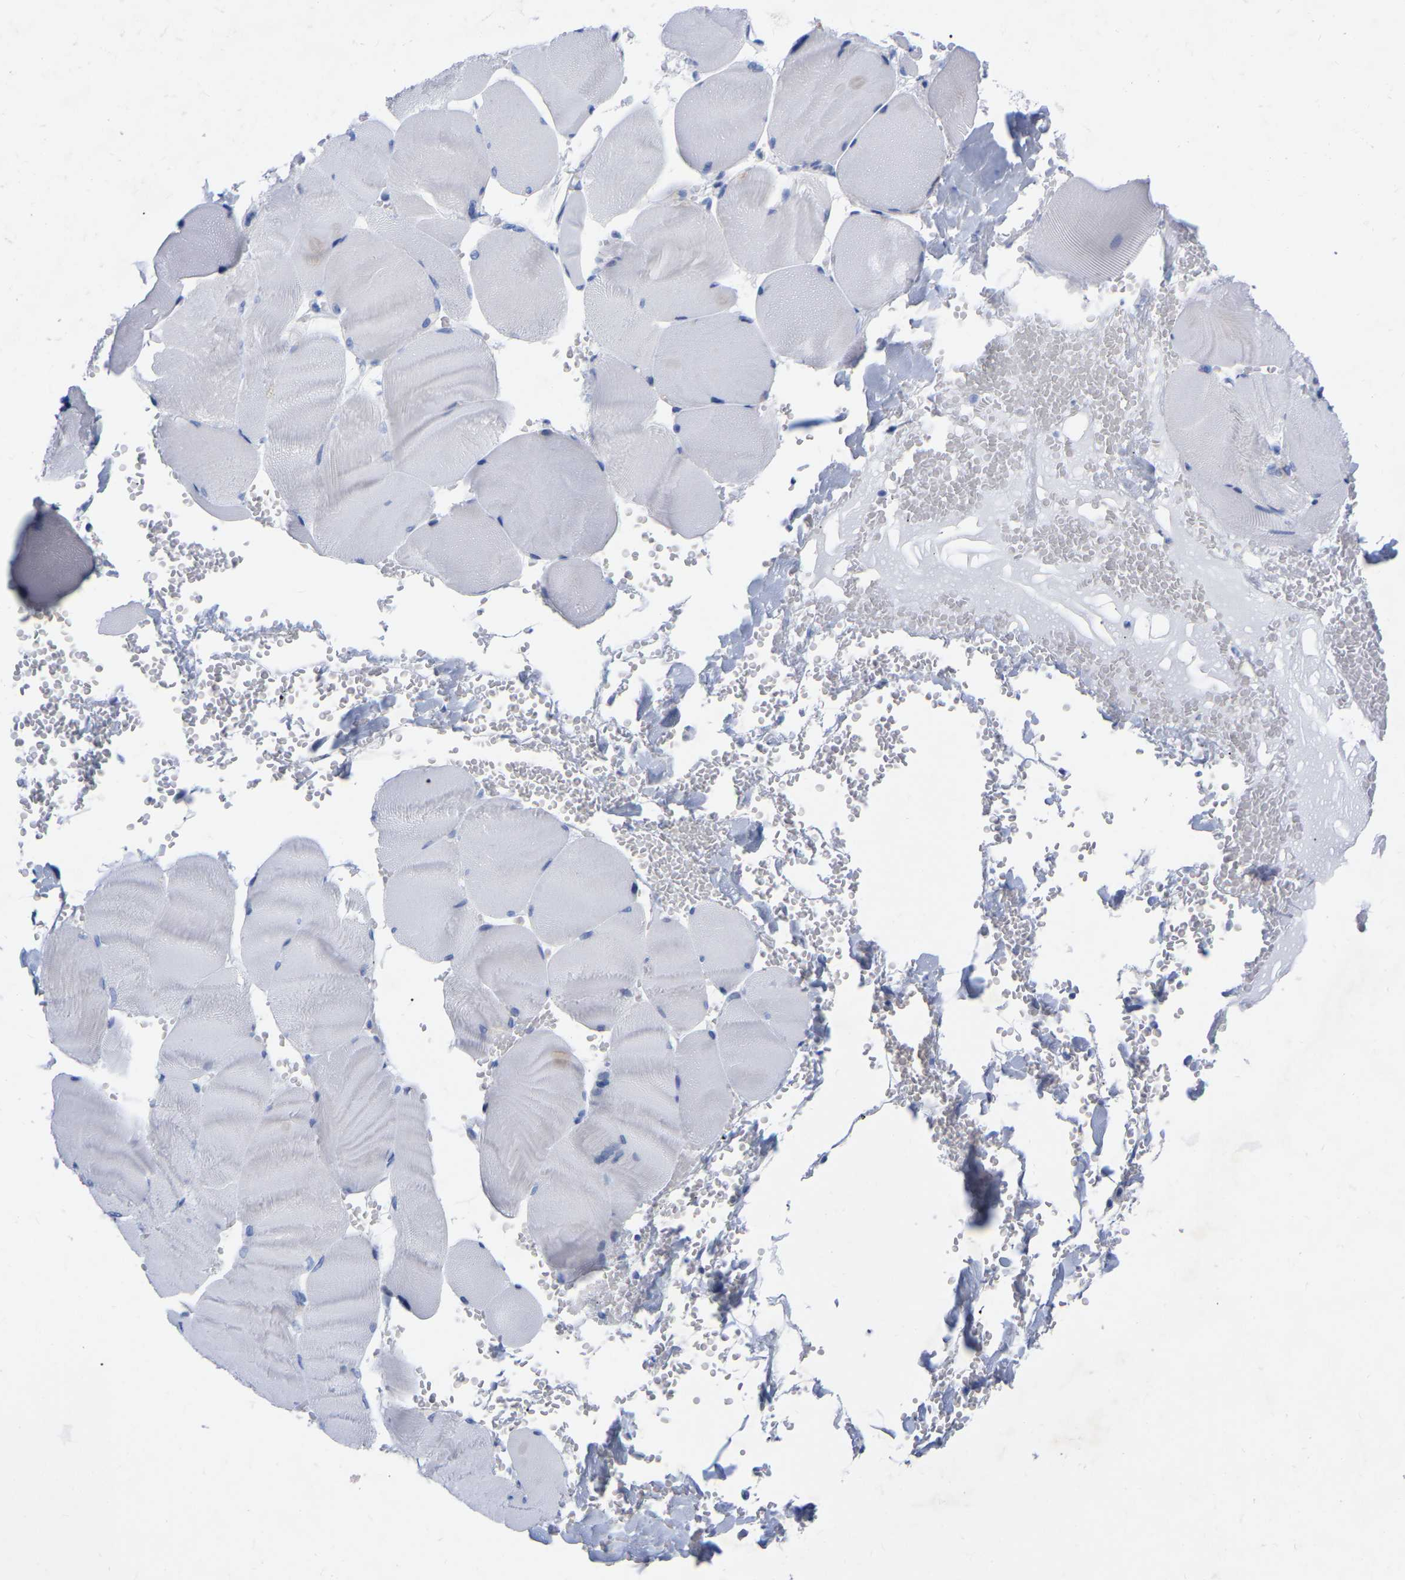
{"staining": {"intensity": "negative", "quantity": "none", "location": "none"}, "tissue": "skeletal muscle", "cell_type": "Myocytes", "image_type": "normal", "snomed": [{"axis": "morphology", "description": "Normal tissue, NOS"}, {"axis": "topography", "description": "Skin"}, {"axis": "topography", "description": "Skeletal muscle"}], "caption": "This image is of benign skeletal muscle stained with immunohistochemistry (IHC) to label a protein in brown with the nuclei are counter-stained blue. There is no expression in myocytes.", "gene": "ZNF629", "patient": {"sex": "male", "age": 83}}